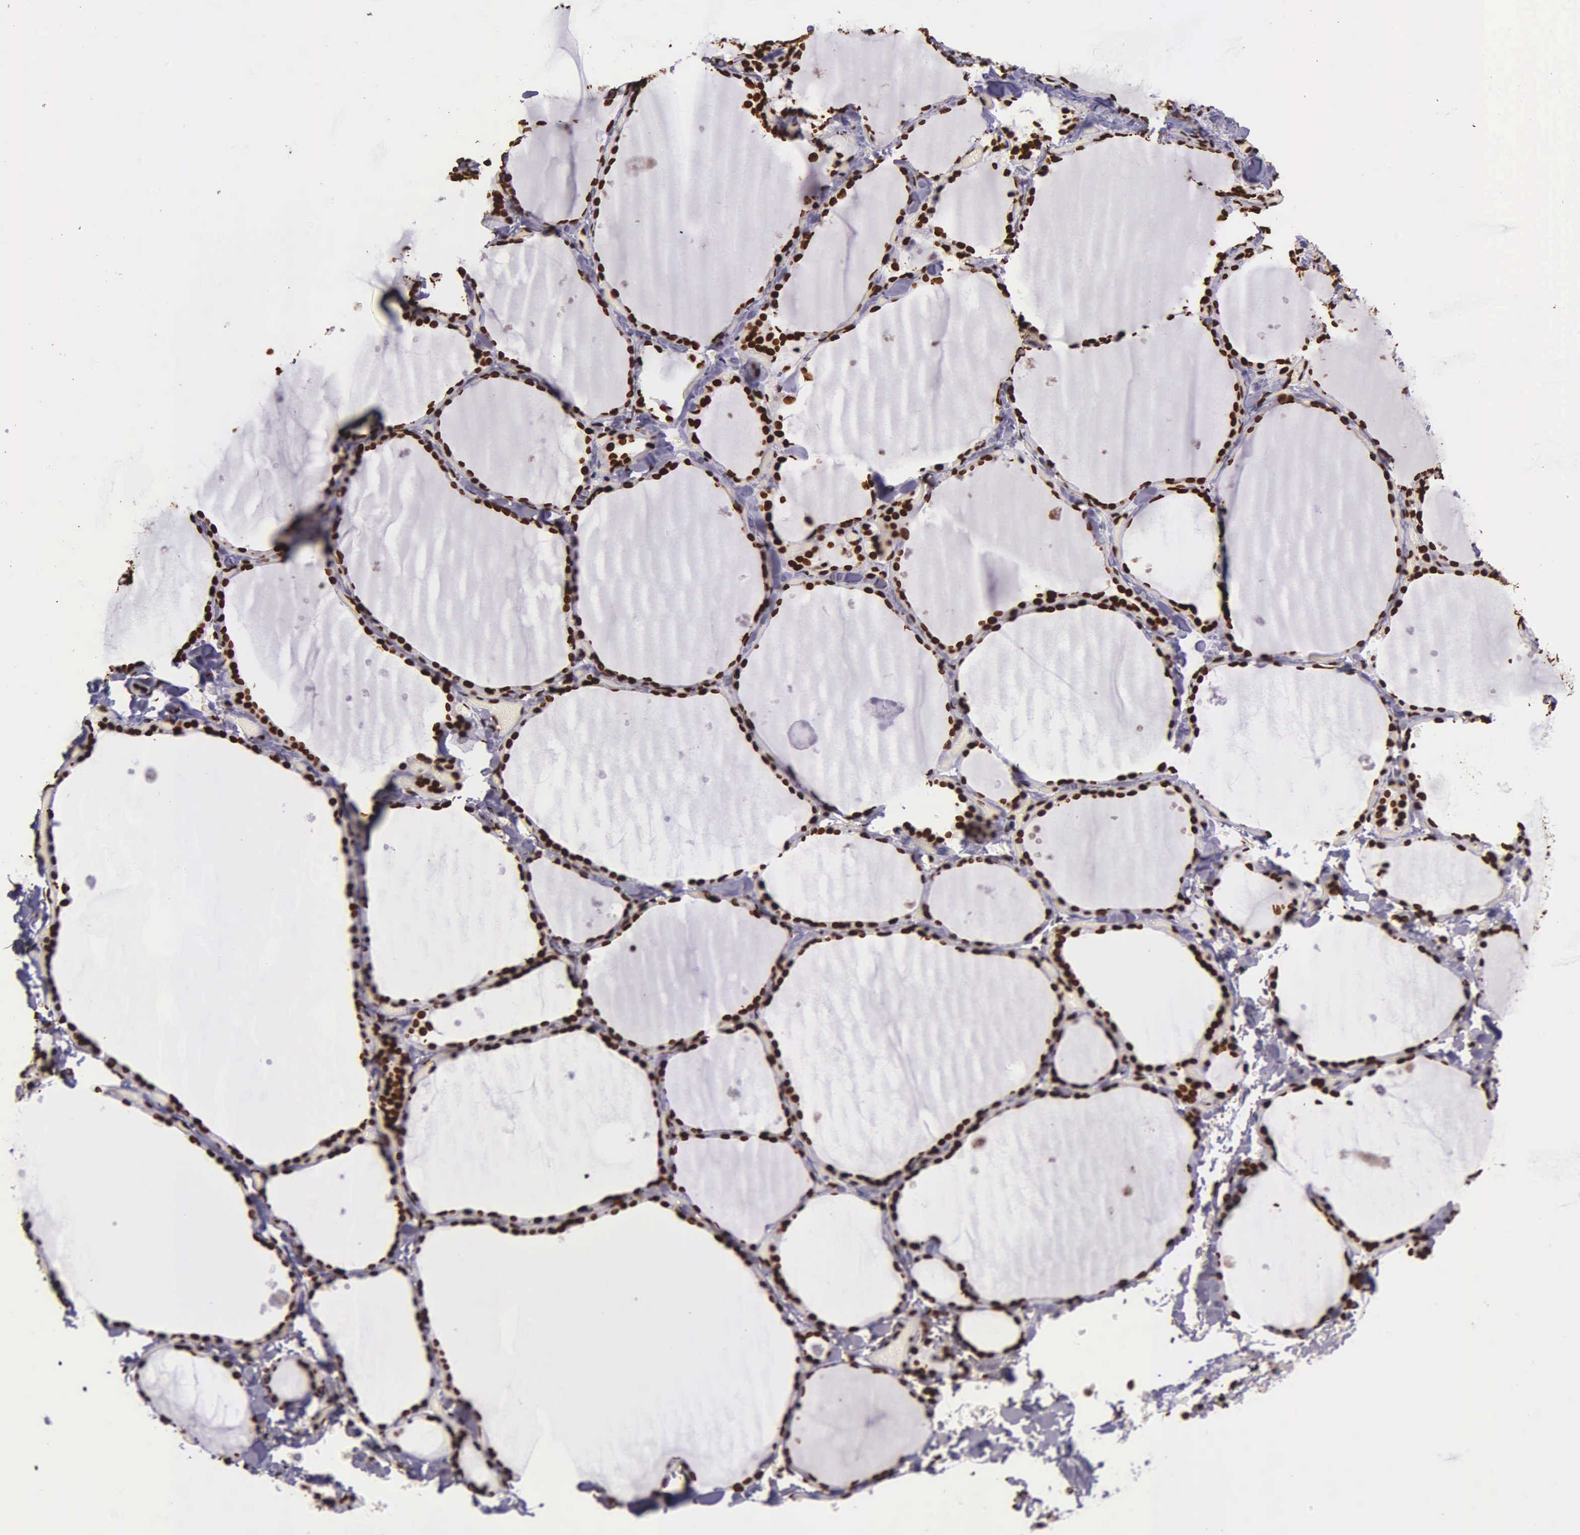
{"staining": {"intensity": "strong", "quantity": ">75%", "location": "nuclear"}, "tissue": "thyroid gland", "cell_type": "Glandular cells", "image_type": "normal", "snomed": [{"axis": "morphology", "description": "Normal tissue, NOS"}, {"axis": "topography", "description": "Thyroid gland"}], "caption": "A high amount of strong nuclear expression is appreciated in approximately >75% of glandular cells in normal thyroid gland.", "gene": "H1", "patient": {"sex": "male", "age": 34}}